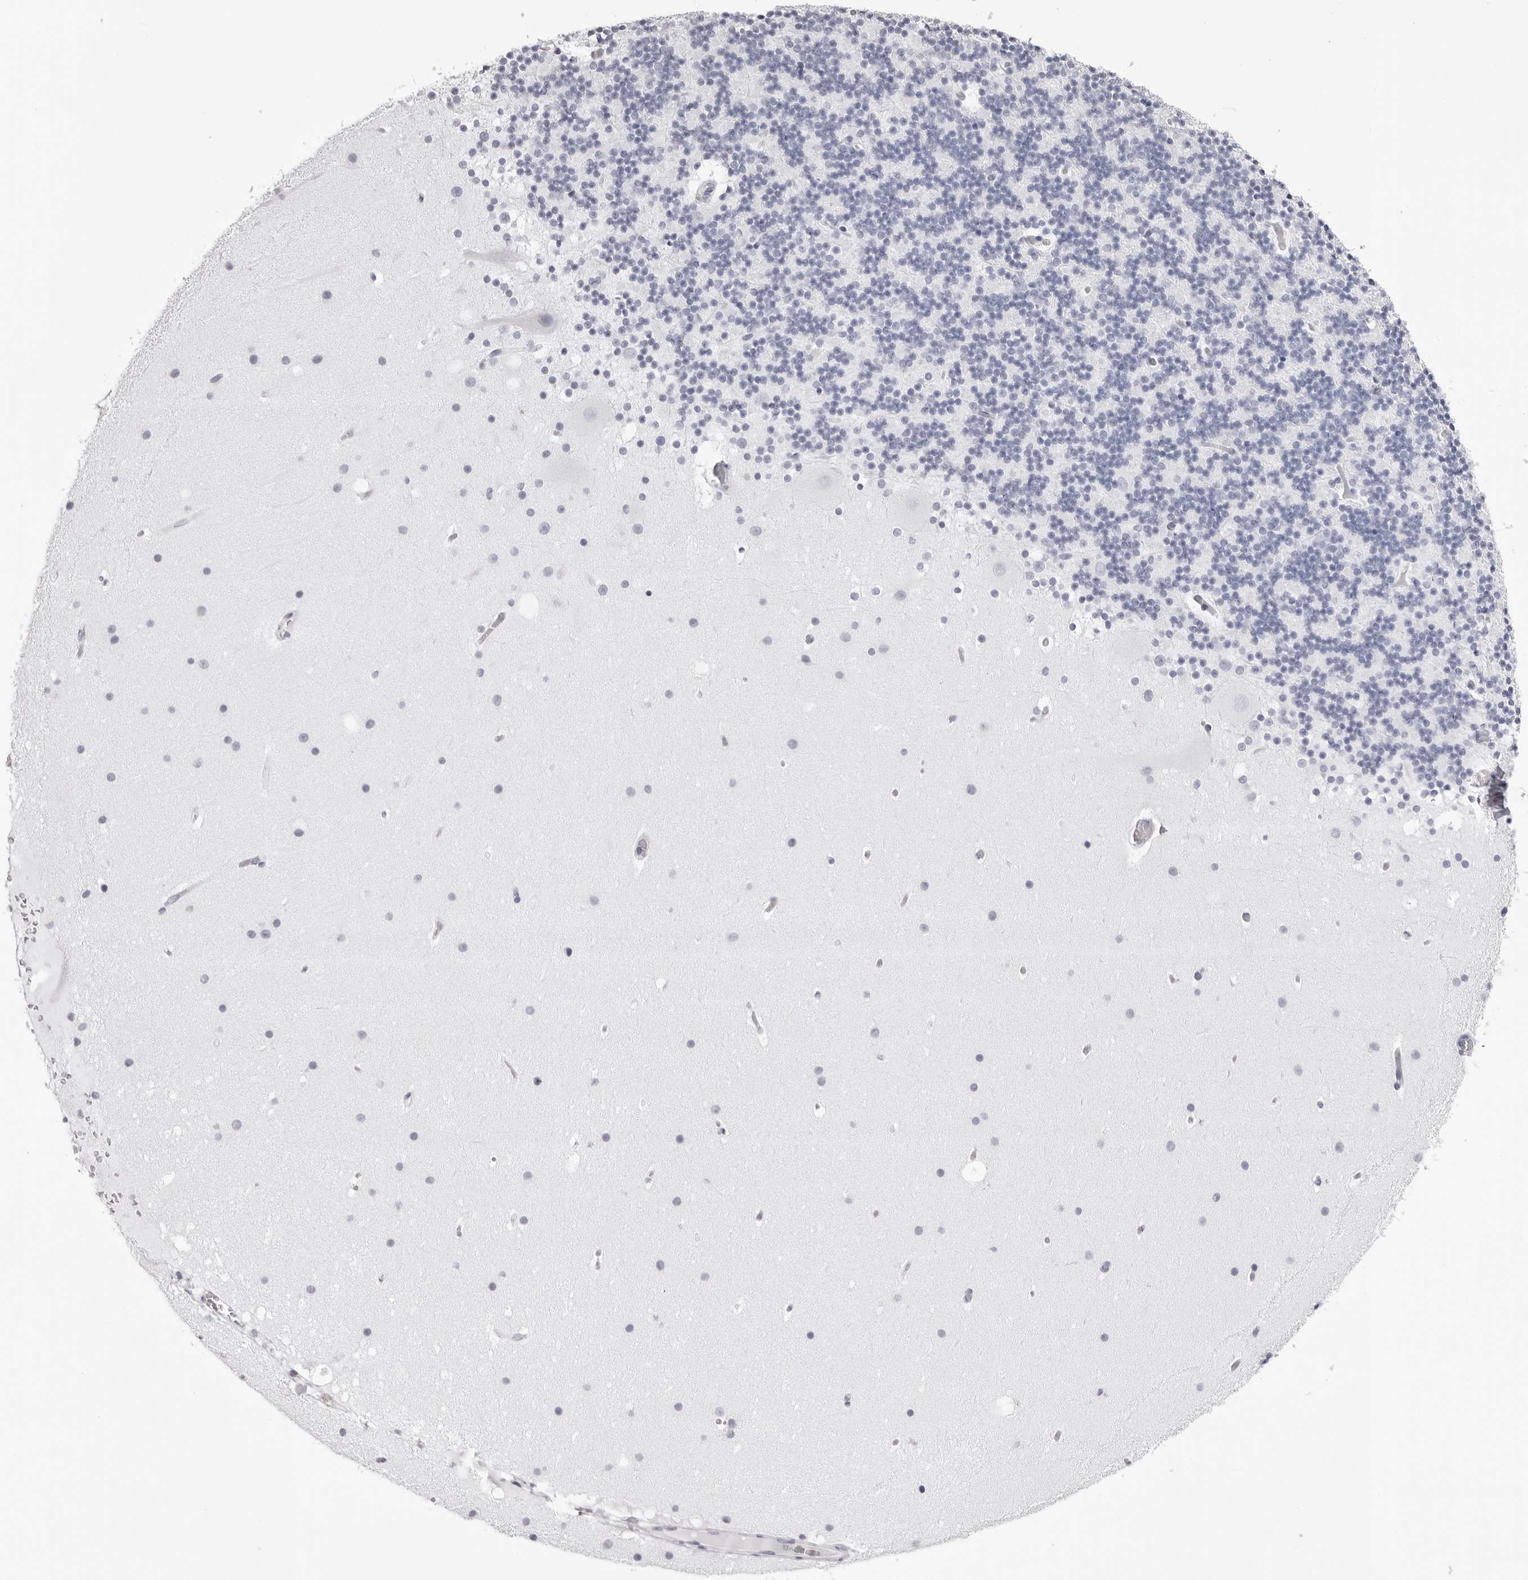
{"staining": {"intensity": "negative", "quantity": "none", "location": "none"}, "tissue": "cerebellum", "cell_type": "Cells in granular layer", "image_type": "normal", "snomed": [{"axis": "morphology", "description": "Normal tissue, NOS"}, {"axis": "topography", "description": "Cerebellum"}], "caption": "The immunohistochemistry (IHC) micrograph has no significant positivity in cells in granular layer of cerebellum. (Stains: DAB (3,3'-diaminobenzidine) immunohistochemistry with hematoxylin counter stain, Microscopy: brightfield microscopy at high magnification).", "gene": "RHO", "patient": {"sex": "male", "age": 57}}